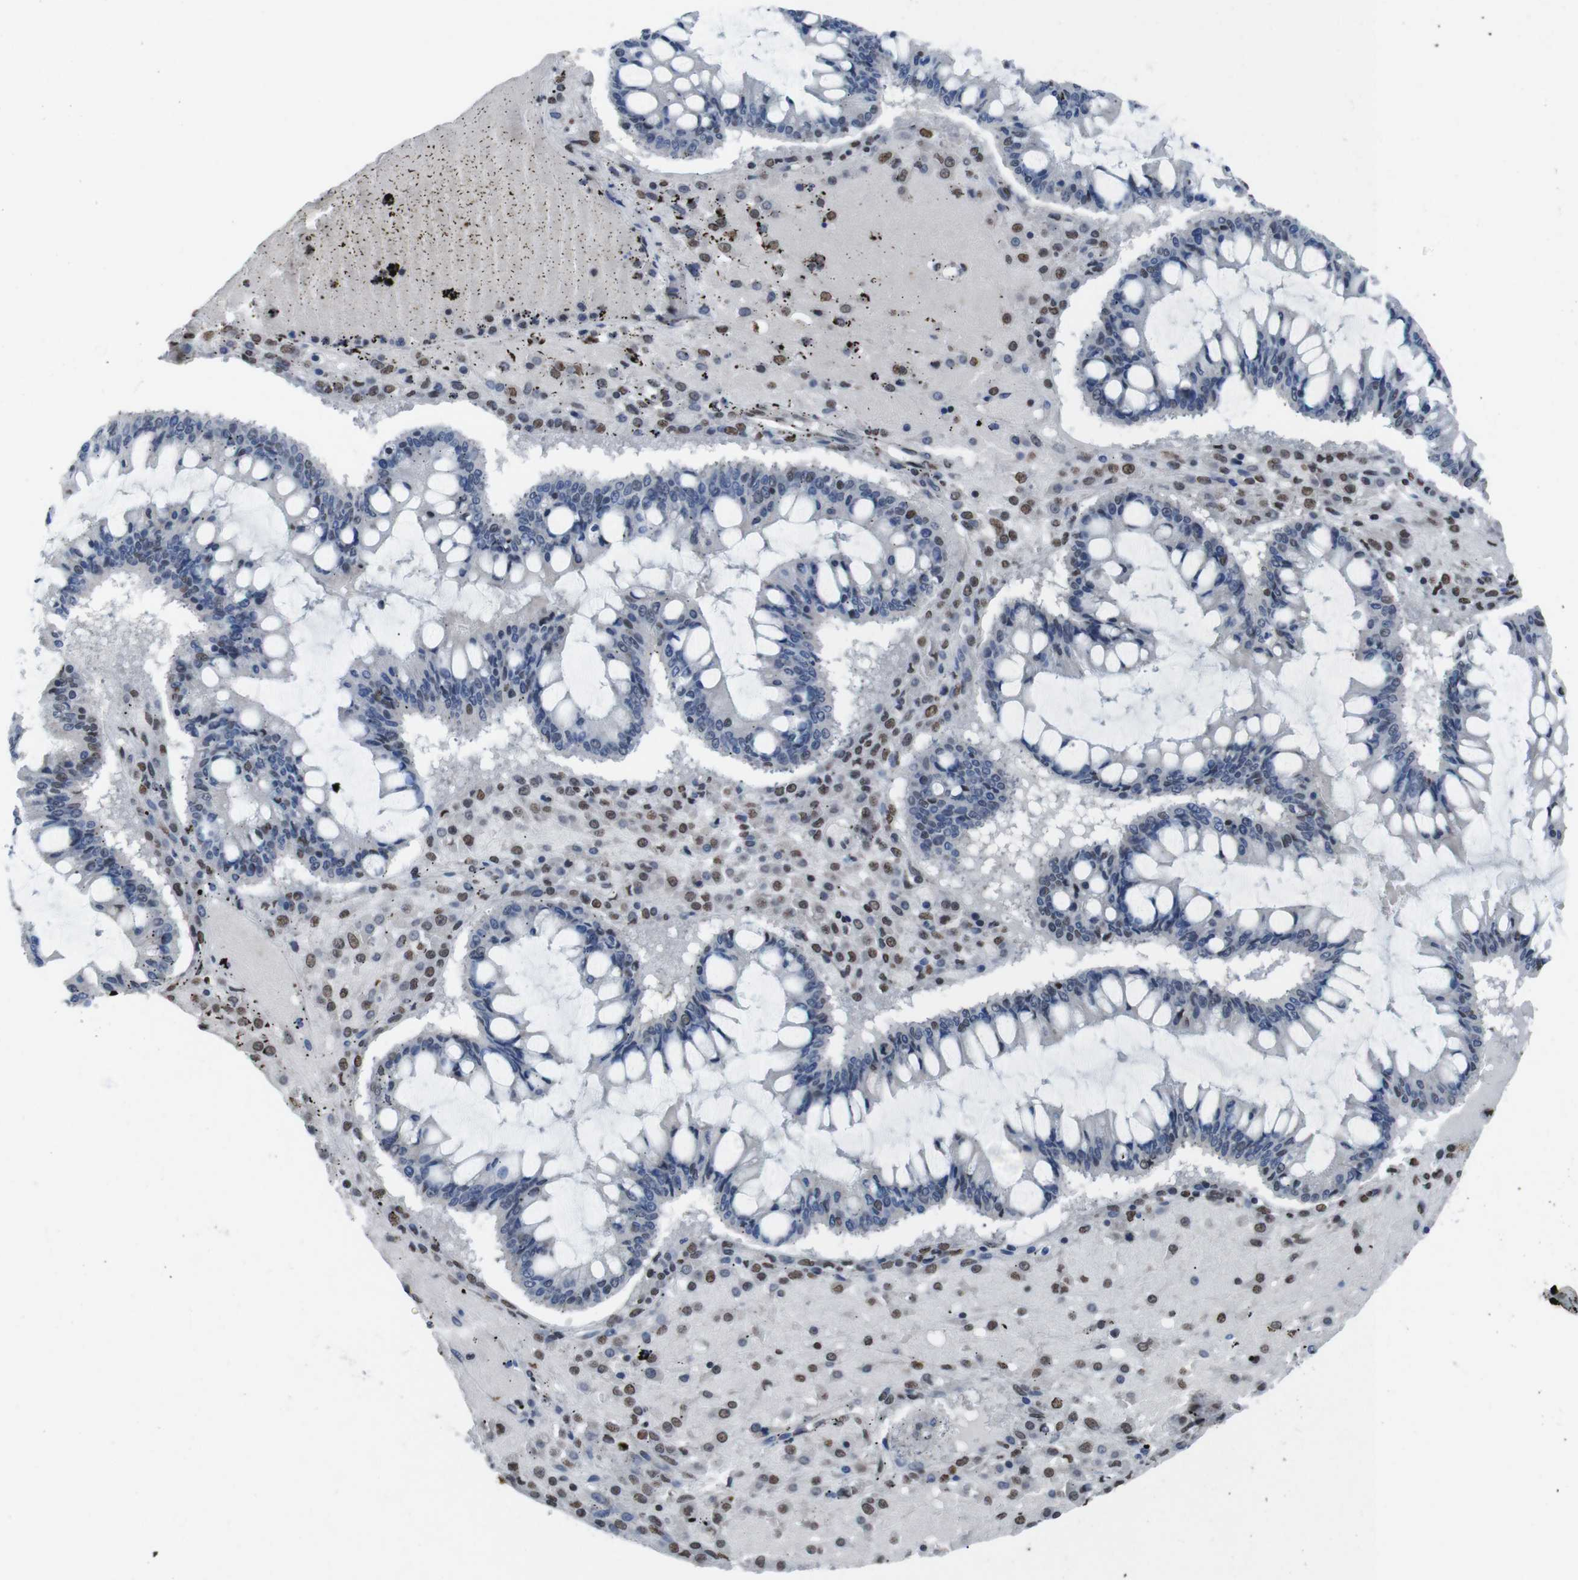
{"staining": {"intensity": "weak", "quantity": "<25%", "location": "nuclear"}, "tissue": "ovarian cancer", "cell_type": "Tumor cells", "image_type": "cancer", "snomed": [{"axis": "morphology", "description": "Cystadenocarcinoma, mucinous, NOS"}, {"axis": "topography", "description": "Ovary"}], "caption": "Immunohistochemistry (IHC) image of neoplastic tissue: human ovarian cancer stained with DAB (3,3'-diaminobenzidine) shows no significant protein positivity in tumor cells. (DAB (3,3'-diaminobenzidine) immunohistochemistry (IHC) with hematoxylin counter stain).", "gene": "PIP4P2", "patient": {"sex": "female", "age": 73}}